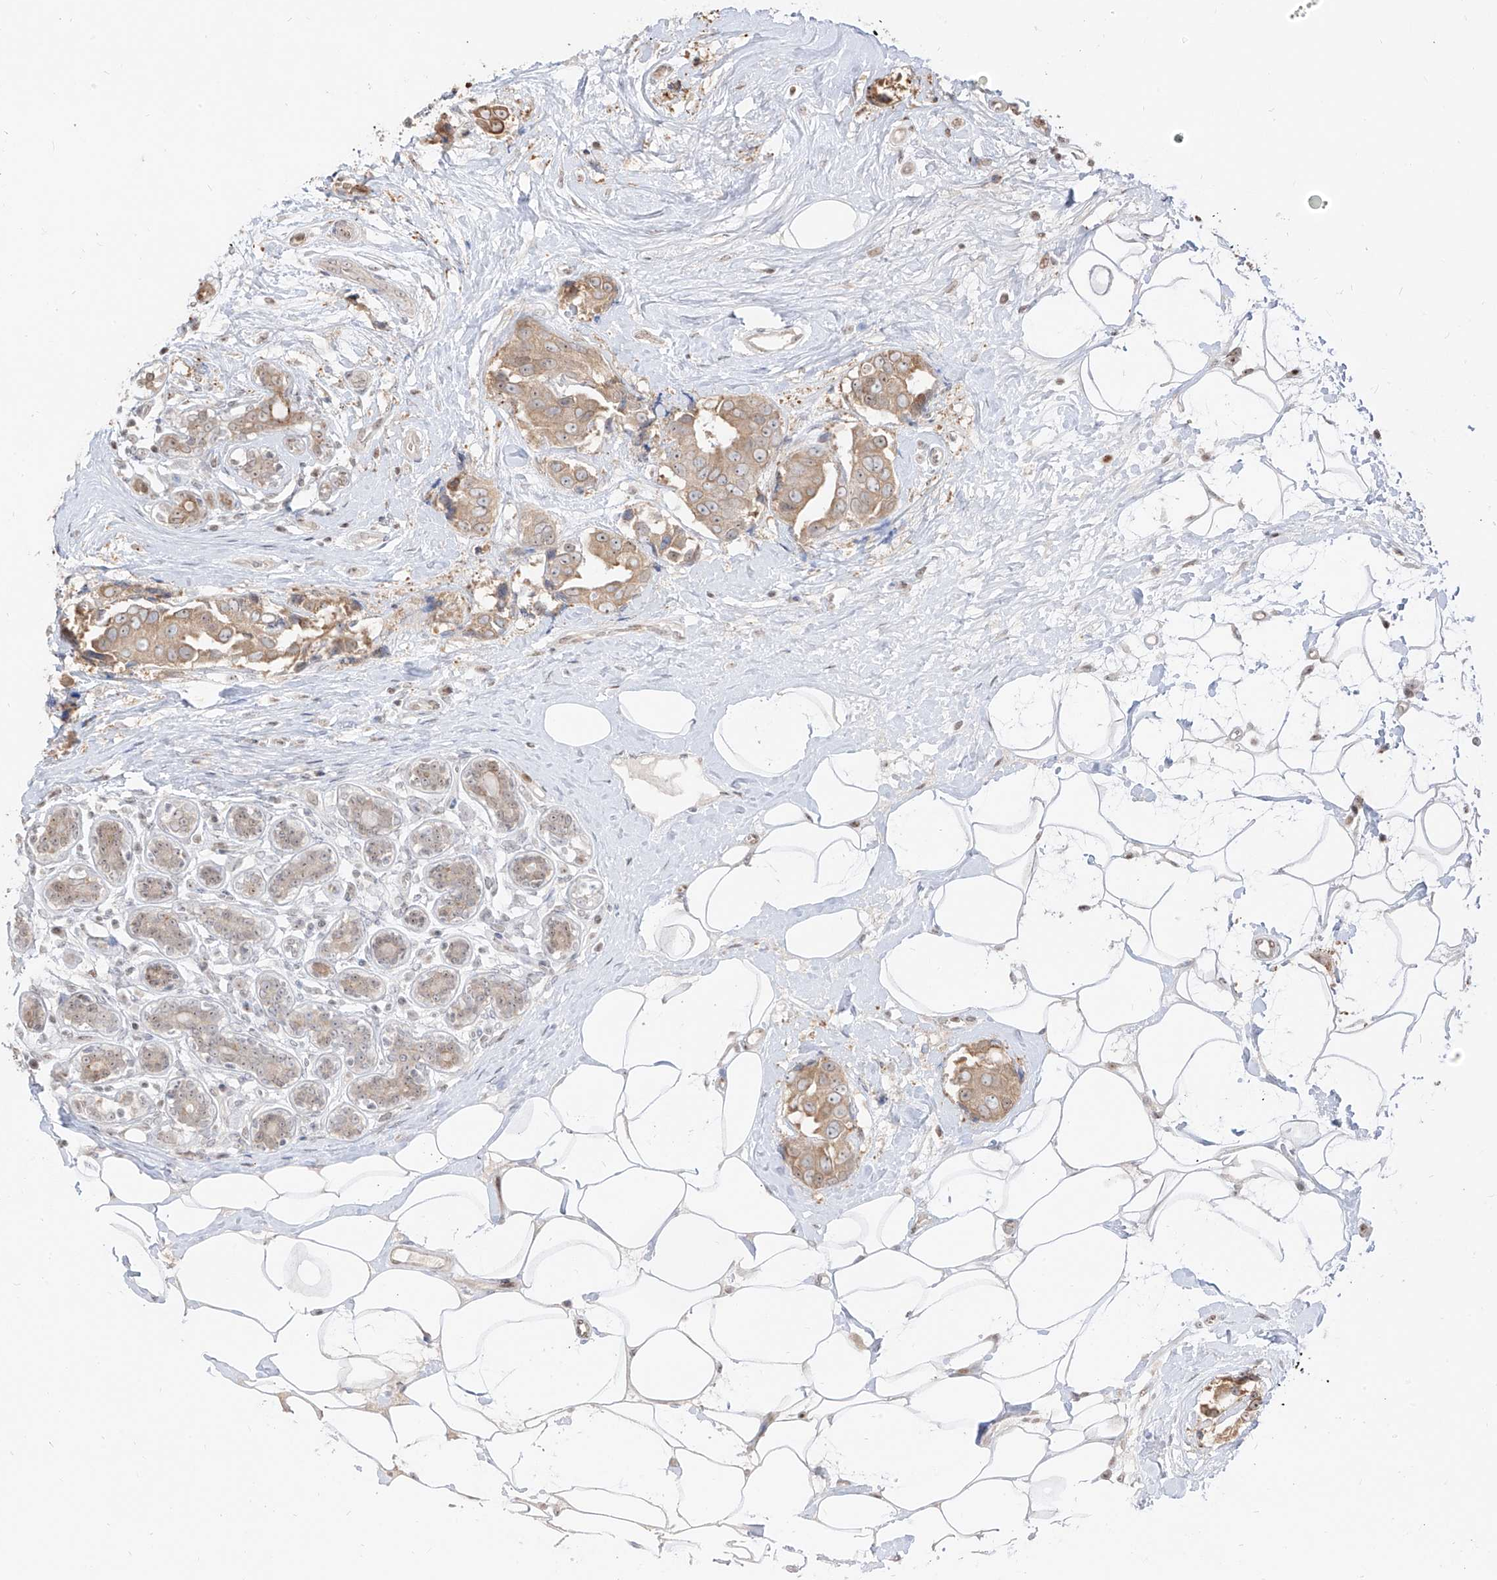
{"staining": {"intensity": "weak", "quantity": ">75%", "location": "cytoplasmic/membranous"}, "tissue": "breast cancer", "cell_type": "Tumor cells", "image_type": "cancer", "snomed": [{"axis": "morphology", "description": "Normal tissue, NOS"}, {"axis": "morphology", "description": "Duct carcinoma"}, {"axis": "topography", "description": "Breast"}], "caption": "The photomicrograph demonstrates immunohistochemical staining of breast cancer (intraductal carcinoma). There is weak cytoplasmic/membranous positivity is present in approximately >75% of tumor cells.", "gene": "VMP1", "patient": {"sex": "female", "age": 39}}